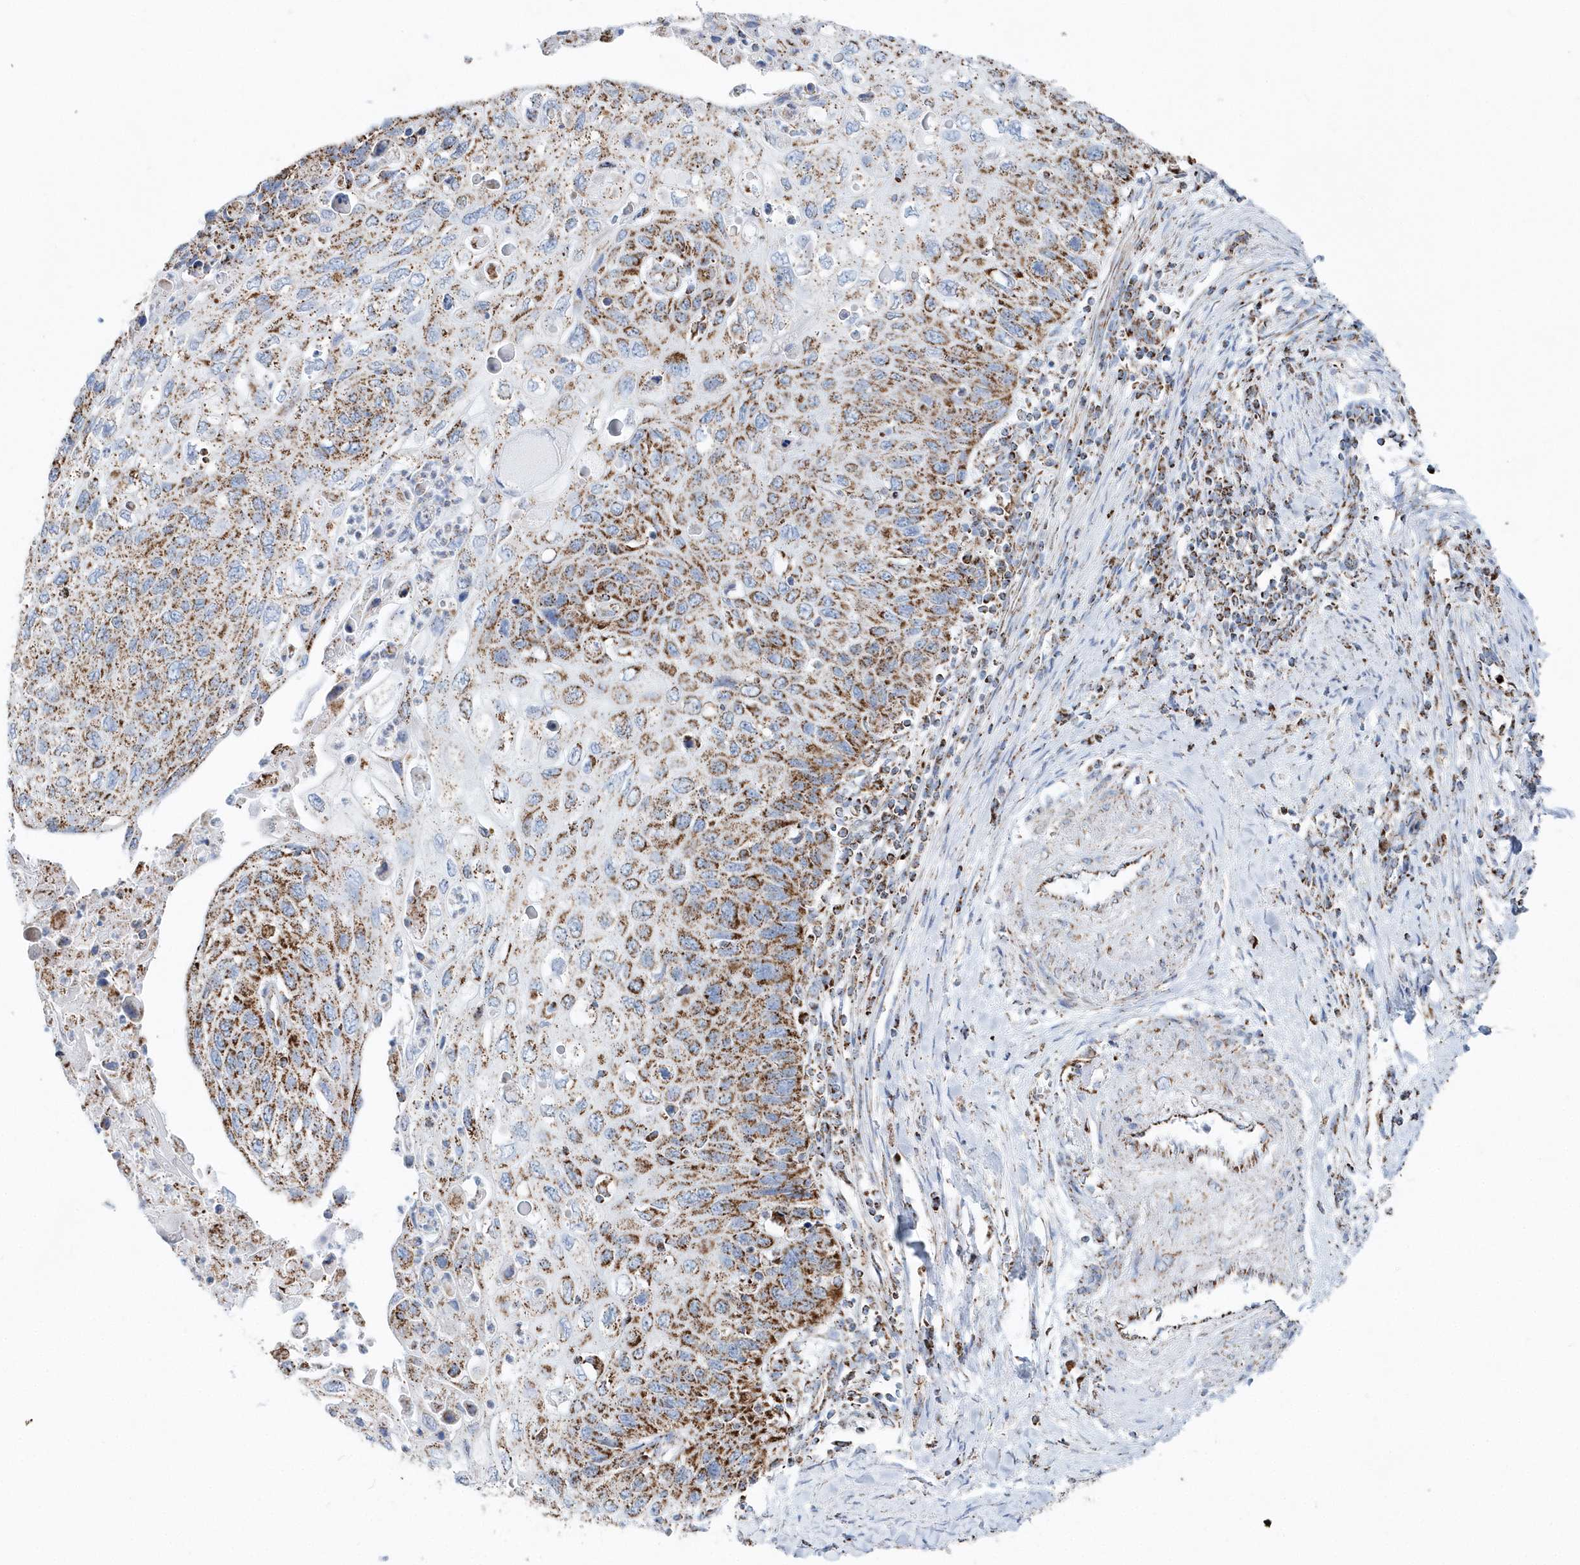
{"staining": {"intensity": "moderate", "quantity": ">75%", "location": "cytoplasmic/membranous"}, "tissue": "cervical cancer", "cell_type": "Tumor cells", "image_type": "cancer", "snomed": [{"axis": "morphology", "description": "Squamous cell carcinoma, NOS"}, {"axis": "topography", "description": "Cervix"}], "caption": "Tumor cells demonstrate medium levels of moderate cytoplasmic/membranous positivity in about >75% of cells in cervical squamous cell carcinoma.", "gene": "TMCO6", "patient": {"sex": "female", "age": 70}}